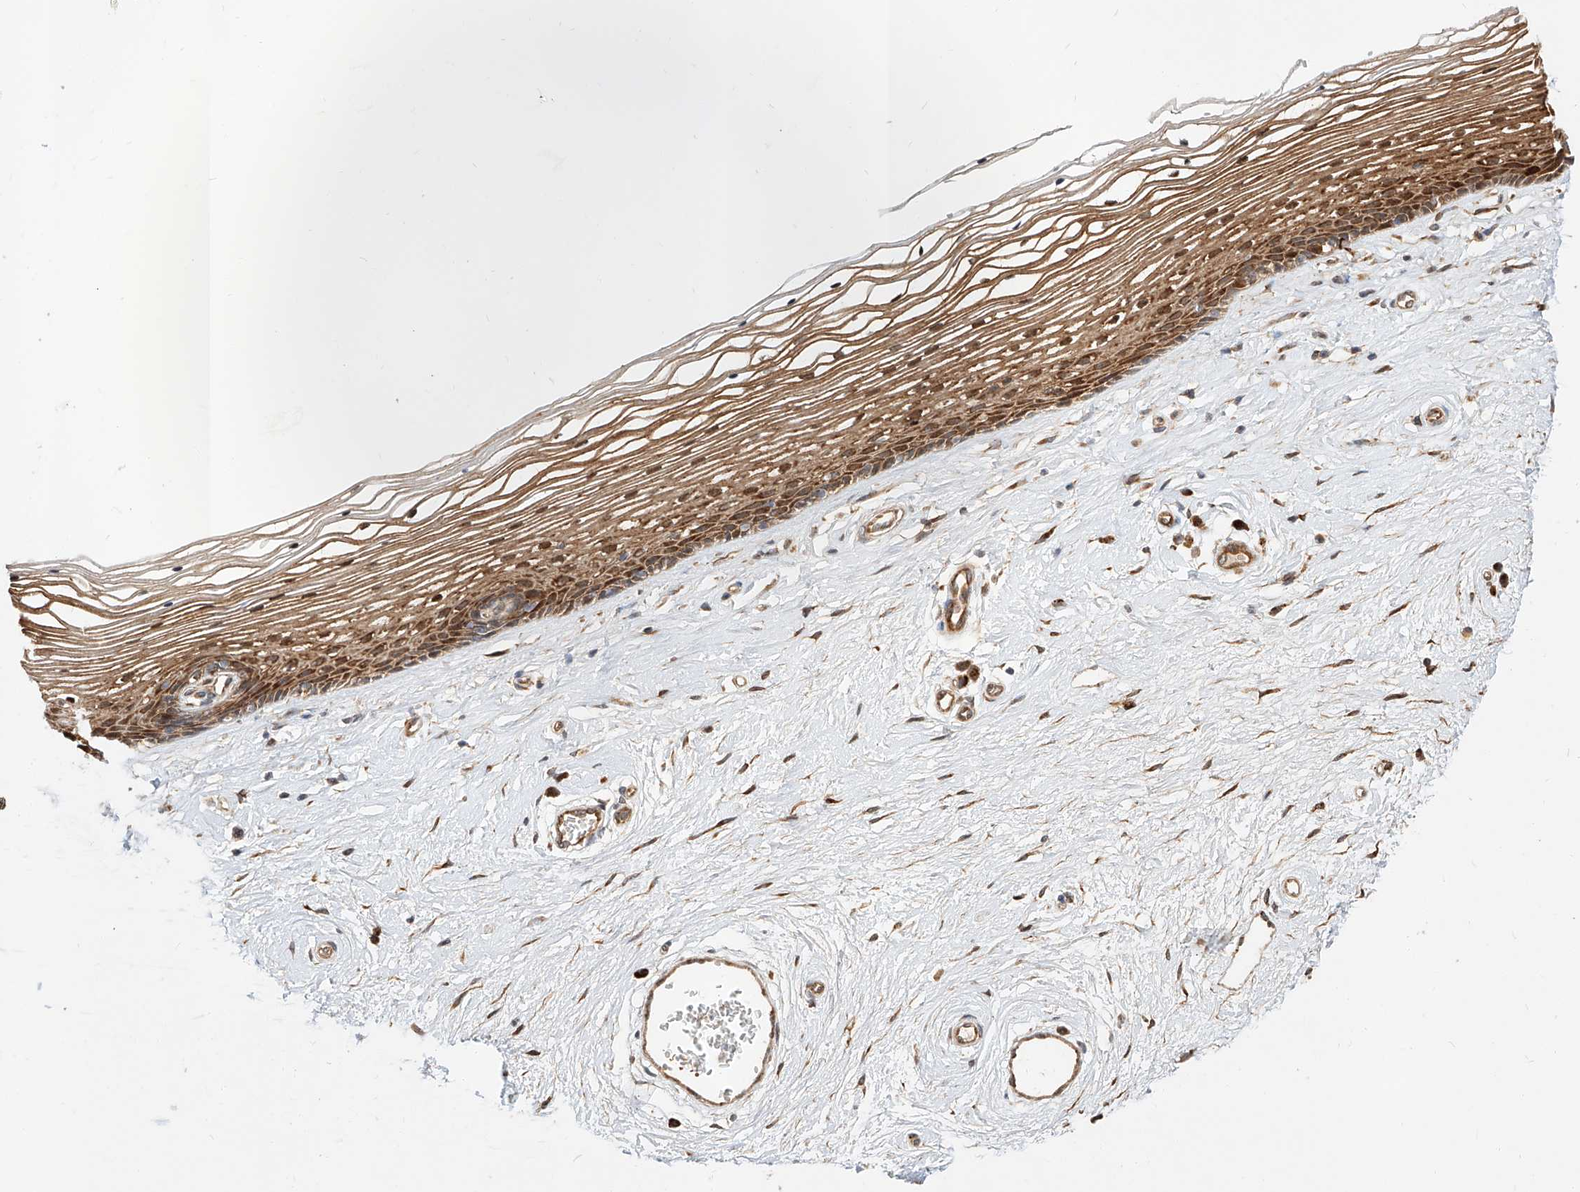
{"staining": {"intensity": "moderate", "quantity": ">75%", "location": "cytoplasmic/membranous,nuclear"}, "tissue": "vagina", "cell_type": "Squamous epithelial cells", "image_type": "normal", "snomed": [{"axis": "morphology", "description": "Normal tissue, NOS"}, {"axis": "topography", "description": "Vagina"}], "caption": "DAB (3,3'-diaminobenzidine) immunohistochemical staining of unremarkable vagina exhibits moderate cytoplasmic/membranous,nuclear protein staining in about >75% of squamous epithelial cells.", "gene": "DIRAS3", "patient": {"sex": "female", "age": 46}}